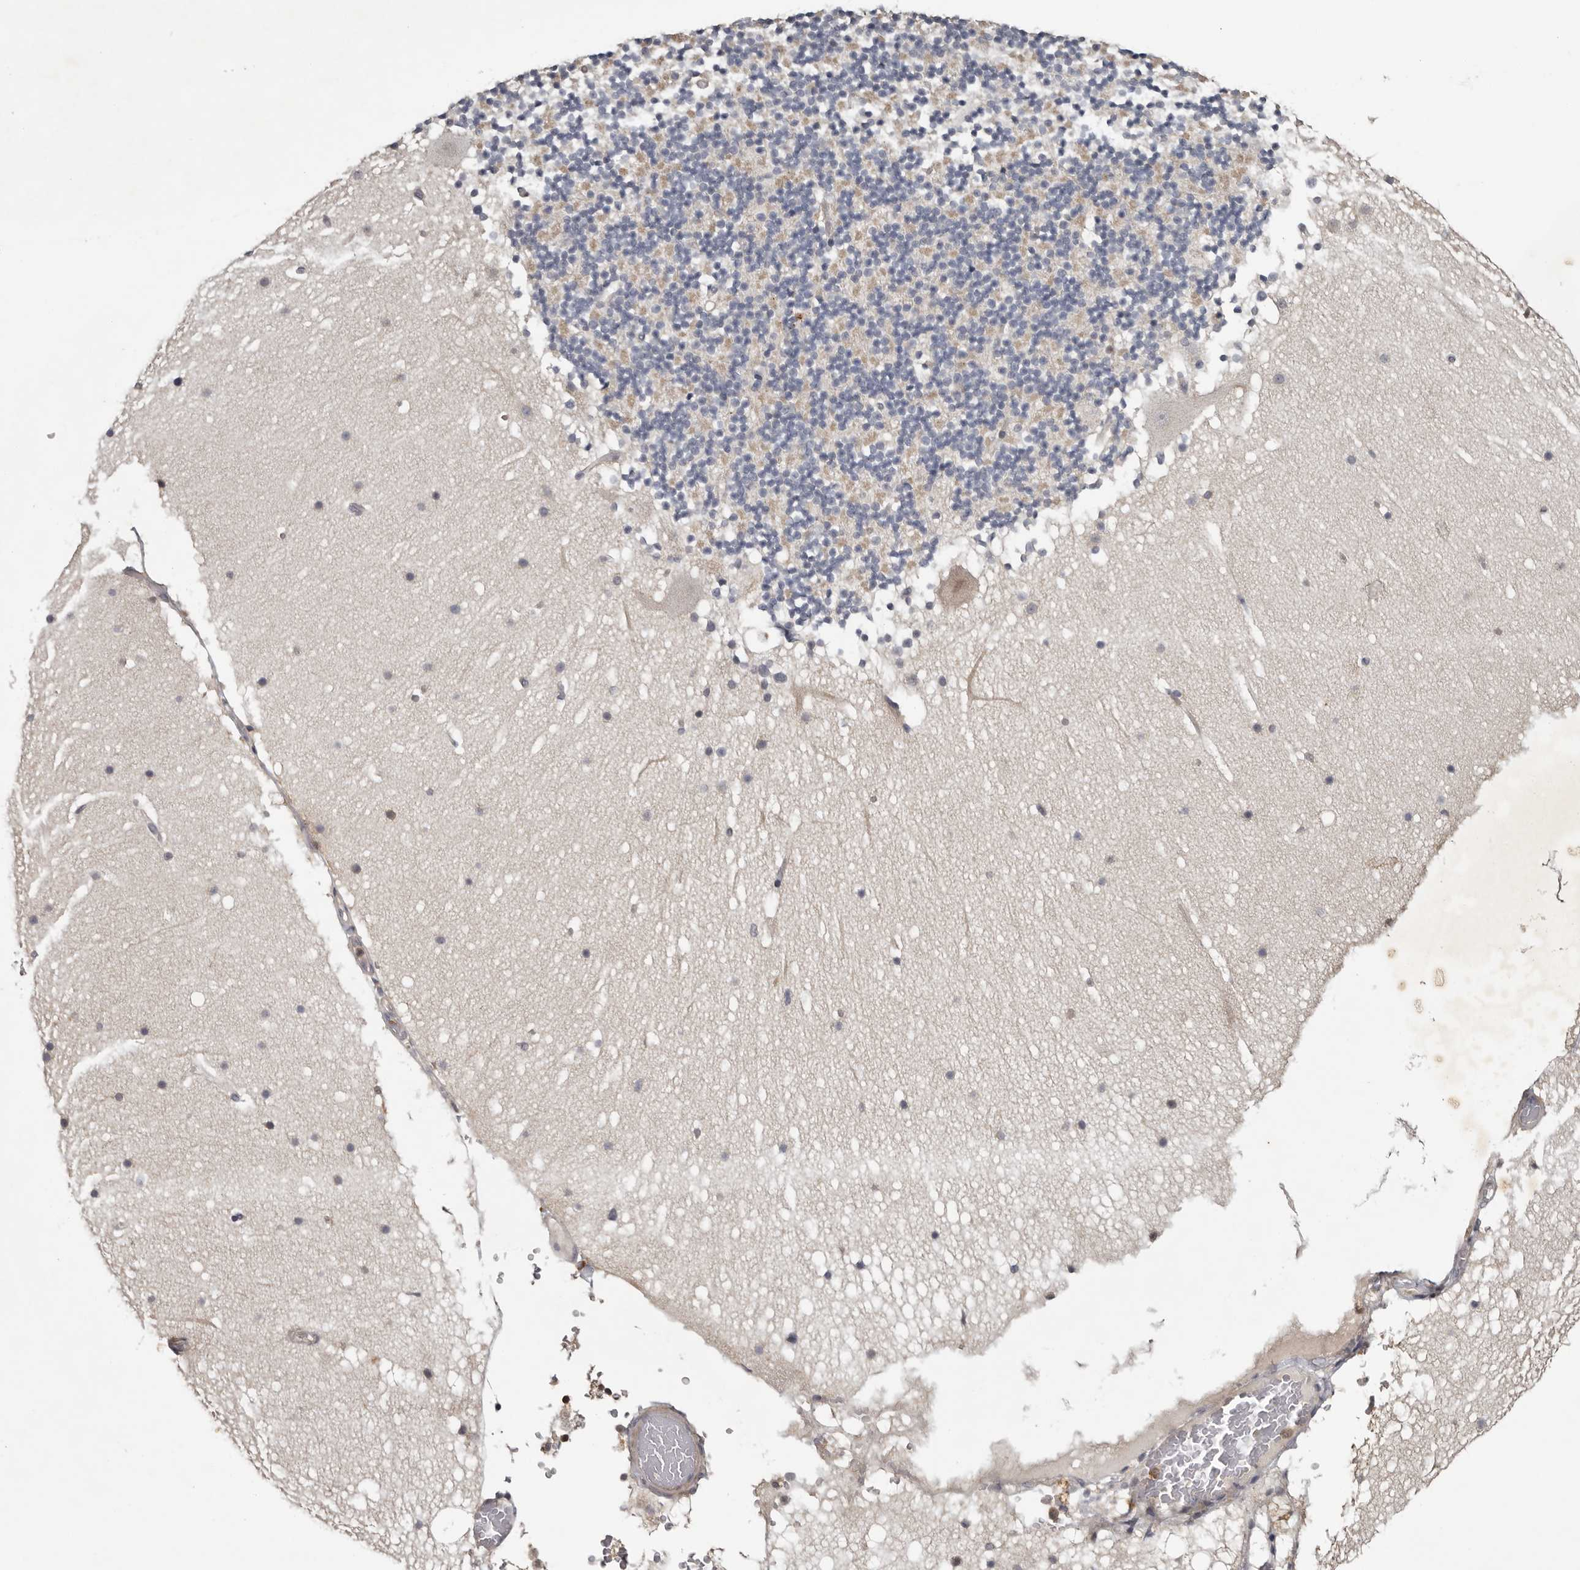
{"staining": {"intensity": "weak", "quantity": "25%-75%", "location": "cytoplasmic/membranous"}, "tissue": "cerebellum", "cell_type": "Cells in granular layer", "image_type": "normal", "snomed": [{"axis": "morphology", "description": "Normal tissue, NOS"}, {"axis": "topography", "description": "Cerebellum"}], "caption": "About 25%-75% of cells in granular layer in unremarkable human cerebellum show weak cytoplasmic/membranous protein staining as visualized by brown immunohistochemical staining.", "gene": "ANKRD44", "patient": {"sex": "male", "age": 57}}